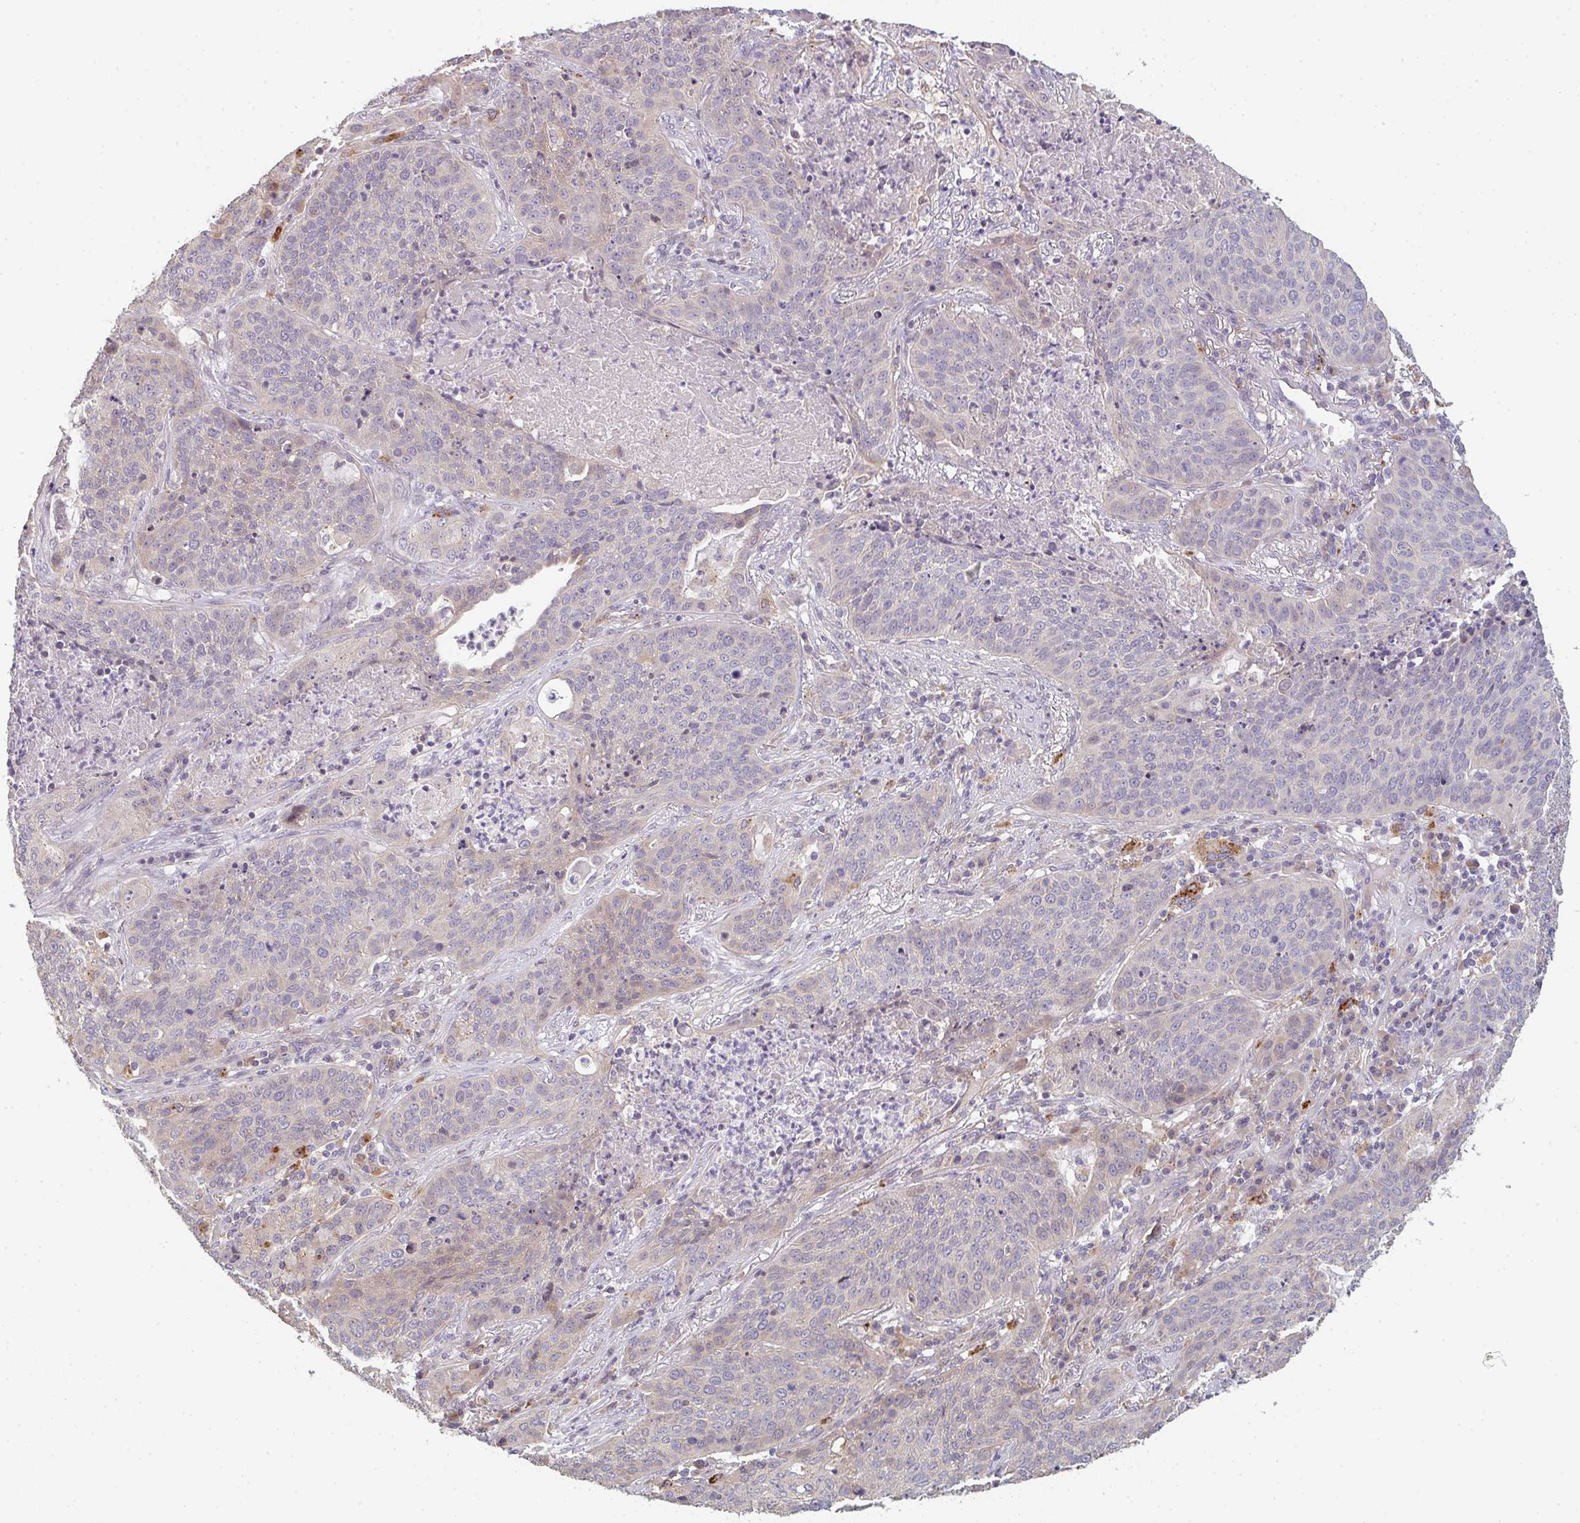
{"staining": {"intensity": "negative", "quantity": "none", "location": "none"}, "tissue": "lung cancer", "cell_type": "Tumor cells", "image_type": "cancer", "snomed": [{"axis": "morphology", "description": "Squamous cell carcinoma, NOS"}, {"axis": "topography", "description": "Lung"}], "caption": "Immunohistochemical staining of lung cancer demonstrates no significant positivity in tumor cells.", "gene": "TMEM237", "patient": {"sex": "male", "age": 63}}